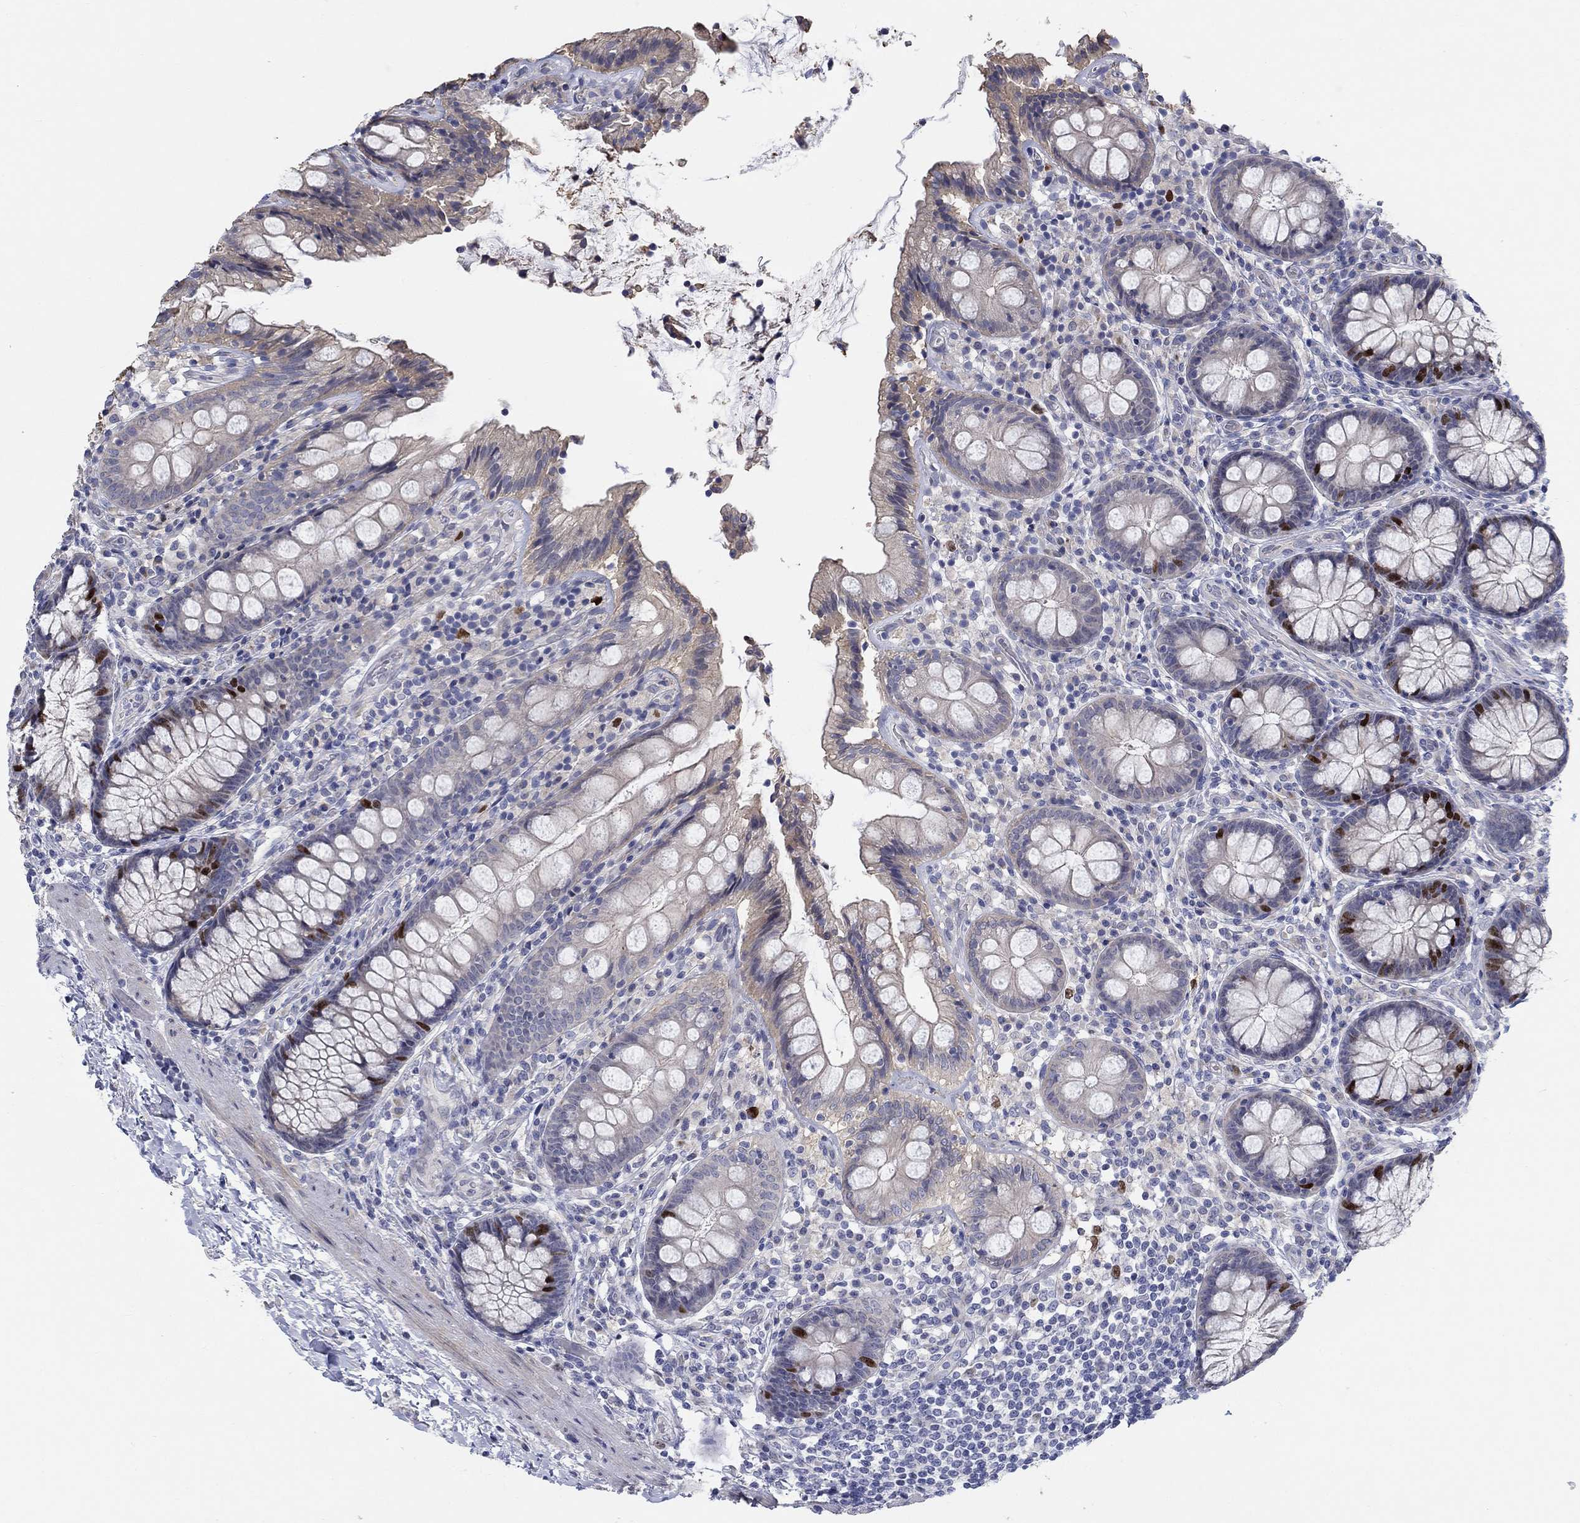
{"staining": {"intensity": "negative", "quantity": "none", "location": "none"}, "tissue": "colon", "cell_type": "Endothelial cells", "image_type": "normal", "snomed": [{"axis": "morphology", "description": "Normal tissue, NOS"}, {"axis": "topography", "description": "Colon"}], "caption": "Micrograph shows no protein staining in endothelial cells of normal colon. (DAB IHC visualized using brightfield microscopy, high magnification).", "gene": "PRC1", "patient": {"sex": "female", "age": 86}}